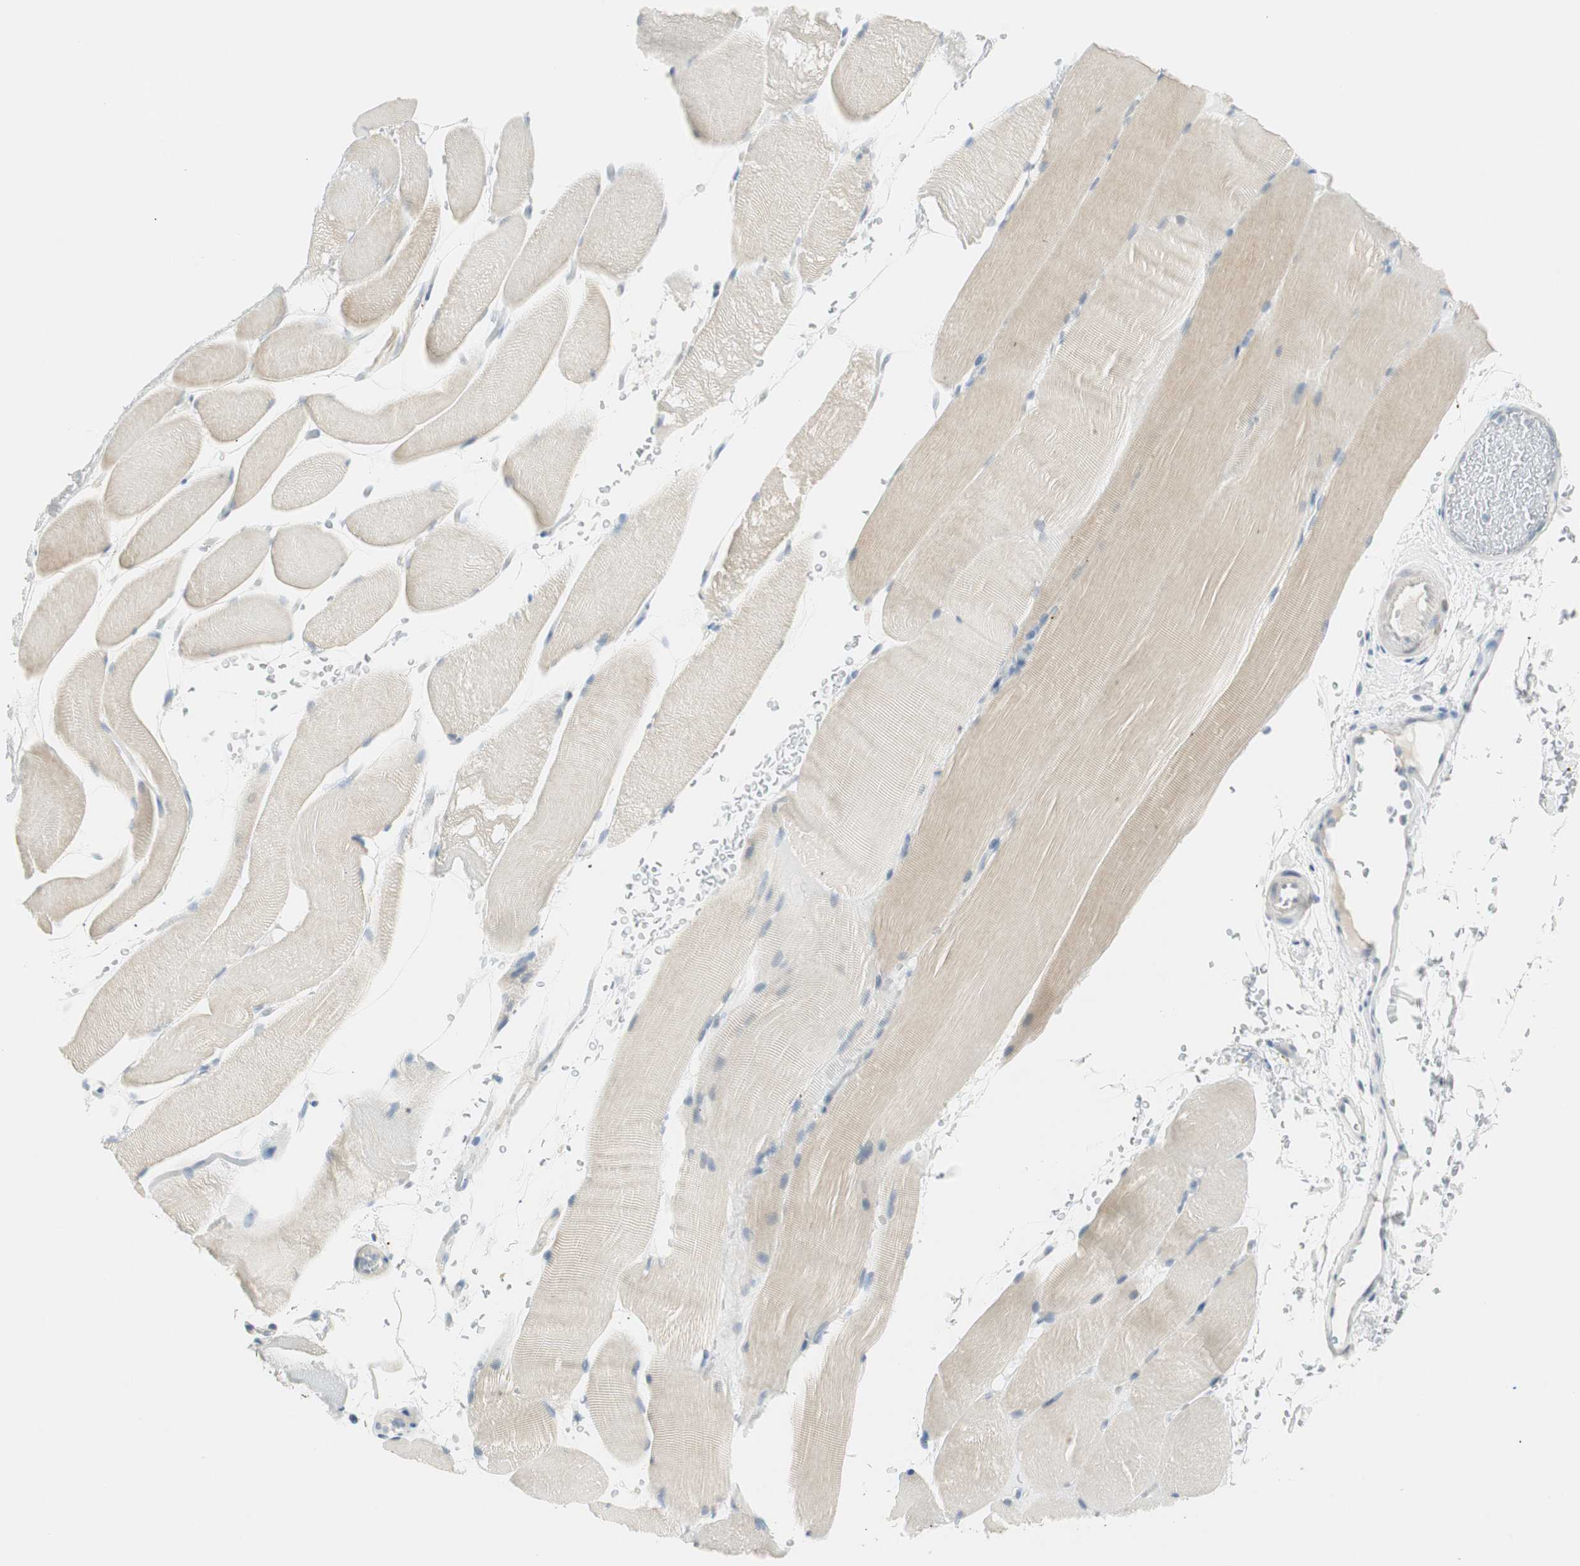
{"staining": {"intensity": "negative", "quantity": "none", "location": "none"}, "tissue": "skeletal muscle", "cell_type": "Myocytes", "image_type": "normal", "snomed": [{"axis": "morphology", "description": "Normal tissue, NOS"}, {"axis": "topography", "description": "Skeletal muscle"}], "caption": "DAB immunohistochemical staining of unremarkable human skeletal muscle exhibits no significant expression in myocytes. The staining is performed using DAB (3,3'-diaminobenzidine) brown chromogen with nuclei counter-stained in using hematoxylin.", "gene": "MLLT10", "patient": {"sex": "female", "age": 37}}